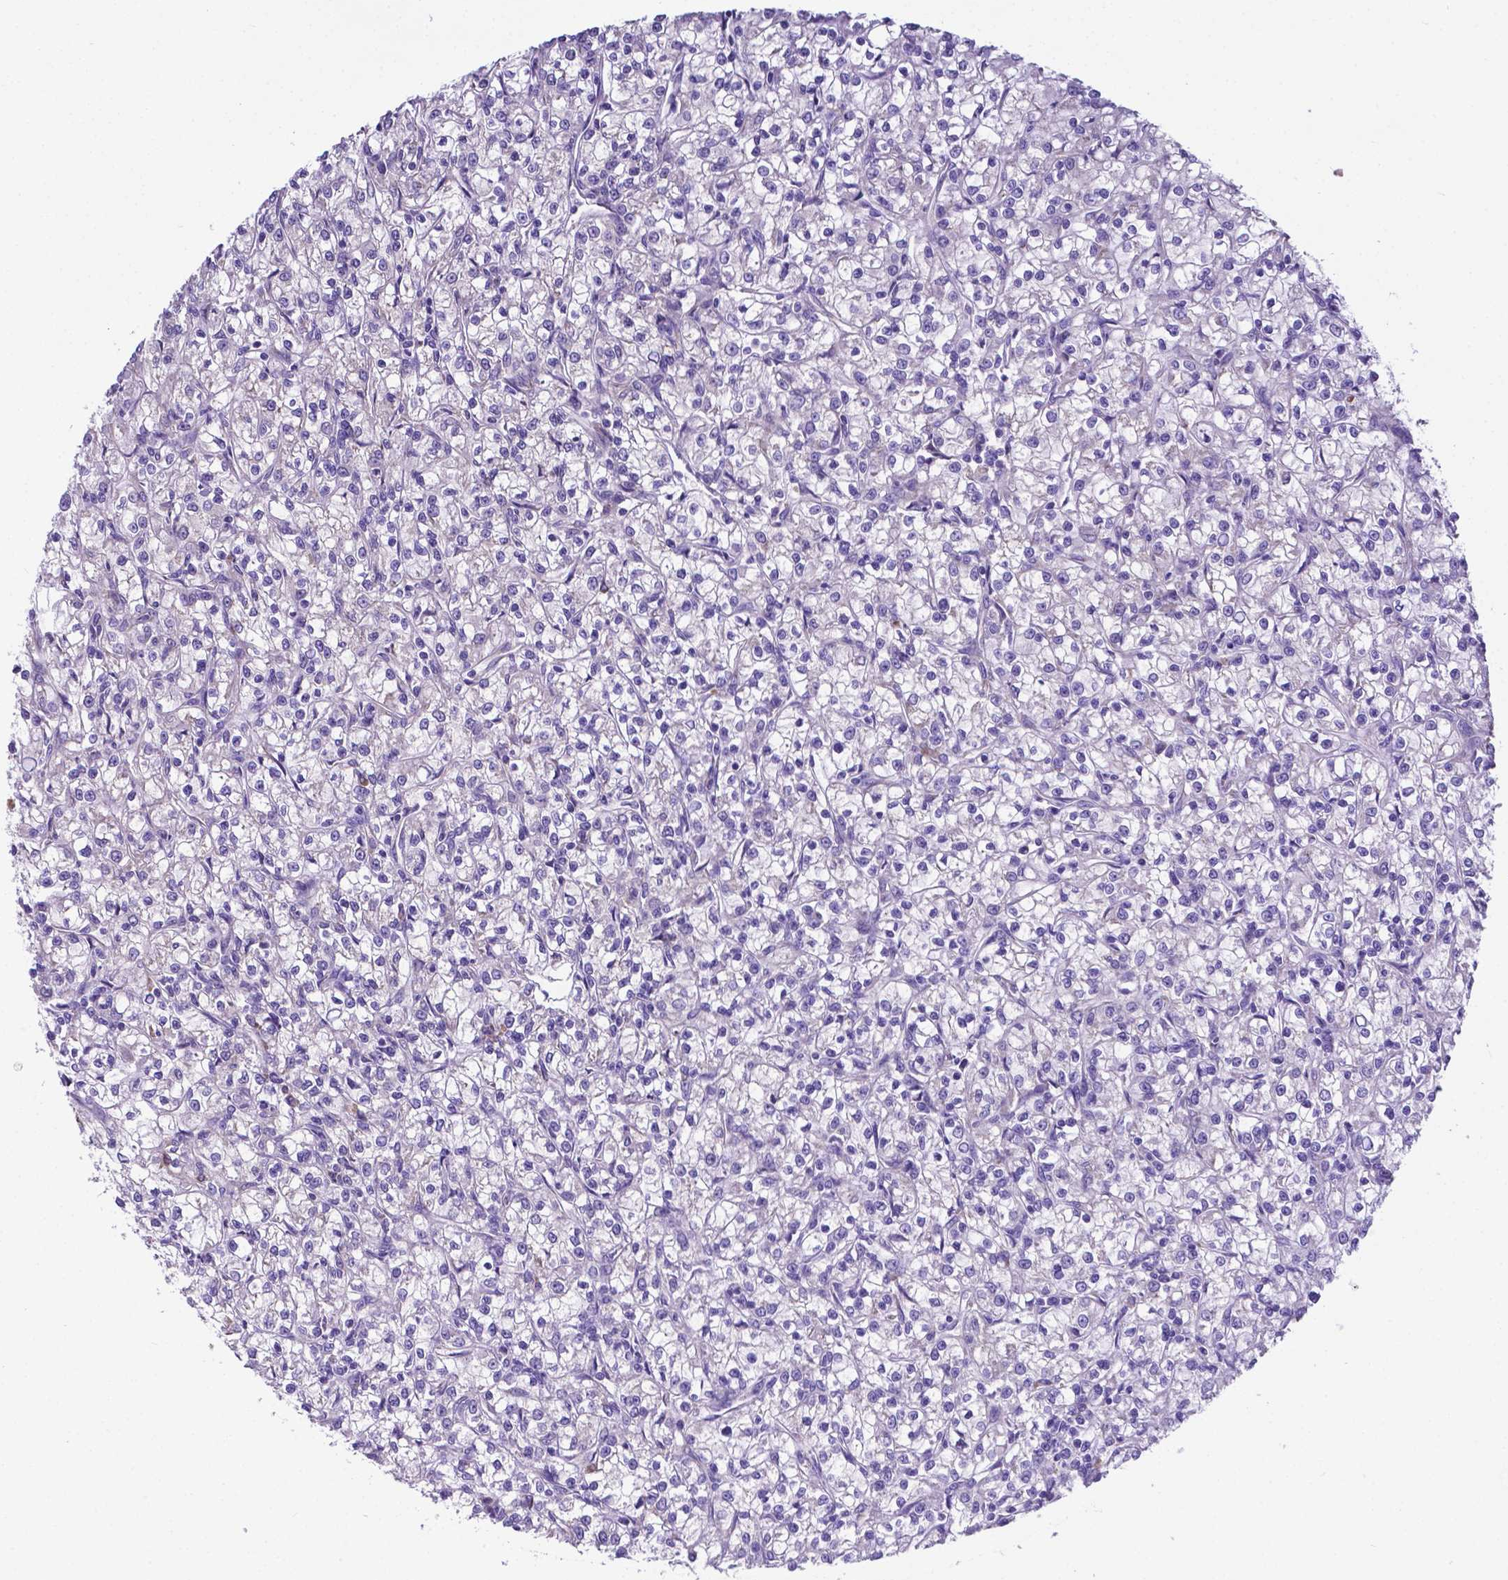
{"staining": {"intensity": "negative", "quantity": "none", "location": "none"}, "tissue": "renal cancer", "cell_type": "Tumor cells", "image_type": "cancer", "snomed": [{"axis": "morphology", "description": "Adenocarcinoma, NOS"}, {"axis": "topography", "description": "Kidney"}], "caption": "Tumor cells are negative for brown protein staining in renal adenocarcinoma. (Stains: DAB (3,3'-diaminobenzidine) immunohistochemistry with hematoxylin counter stain, Microscopy: brightfield microscopy at high magnification).", "gene": "RPL6", "patient": {"sex": "female", "age": 59}}